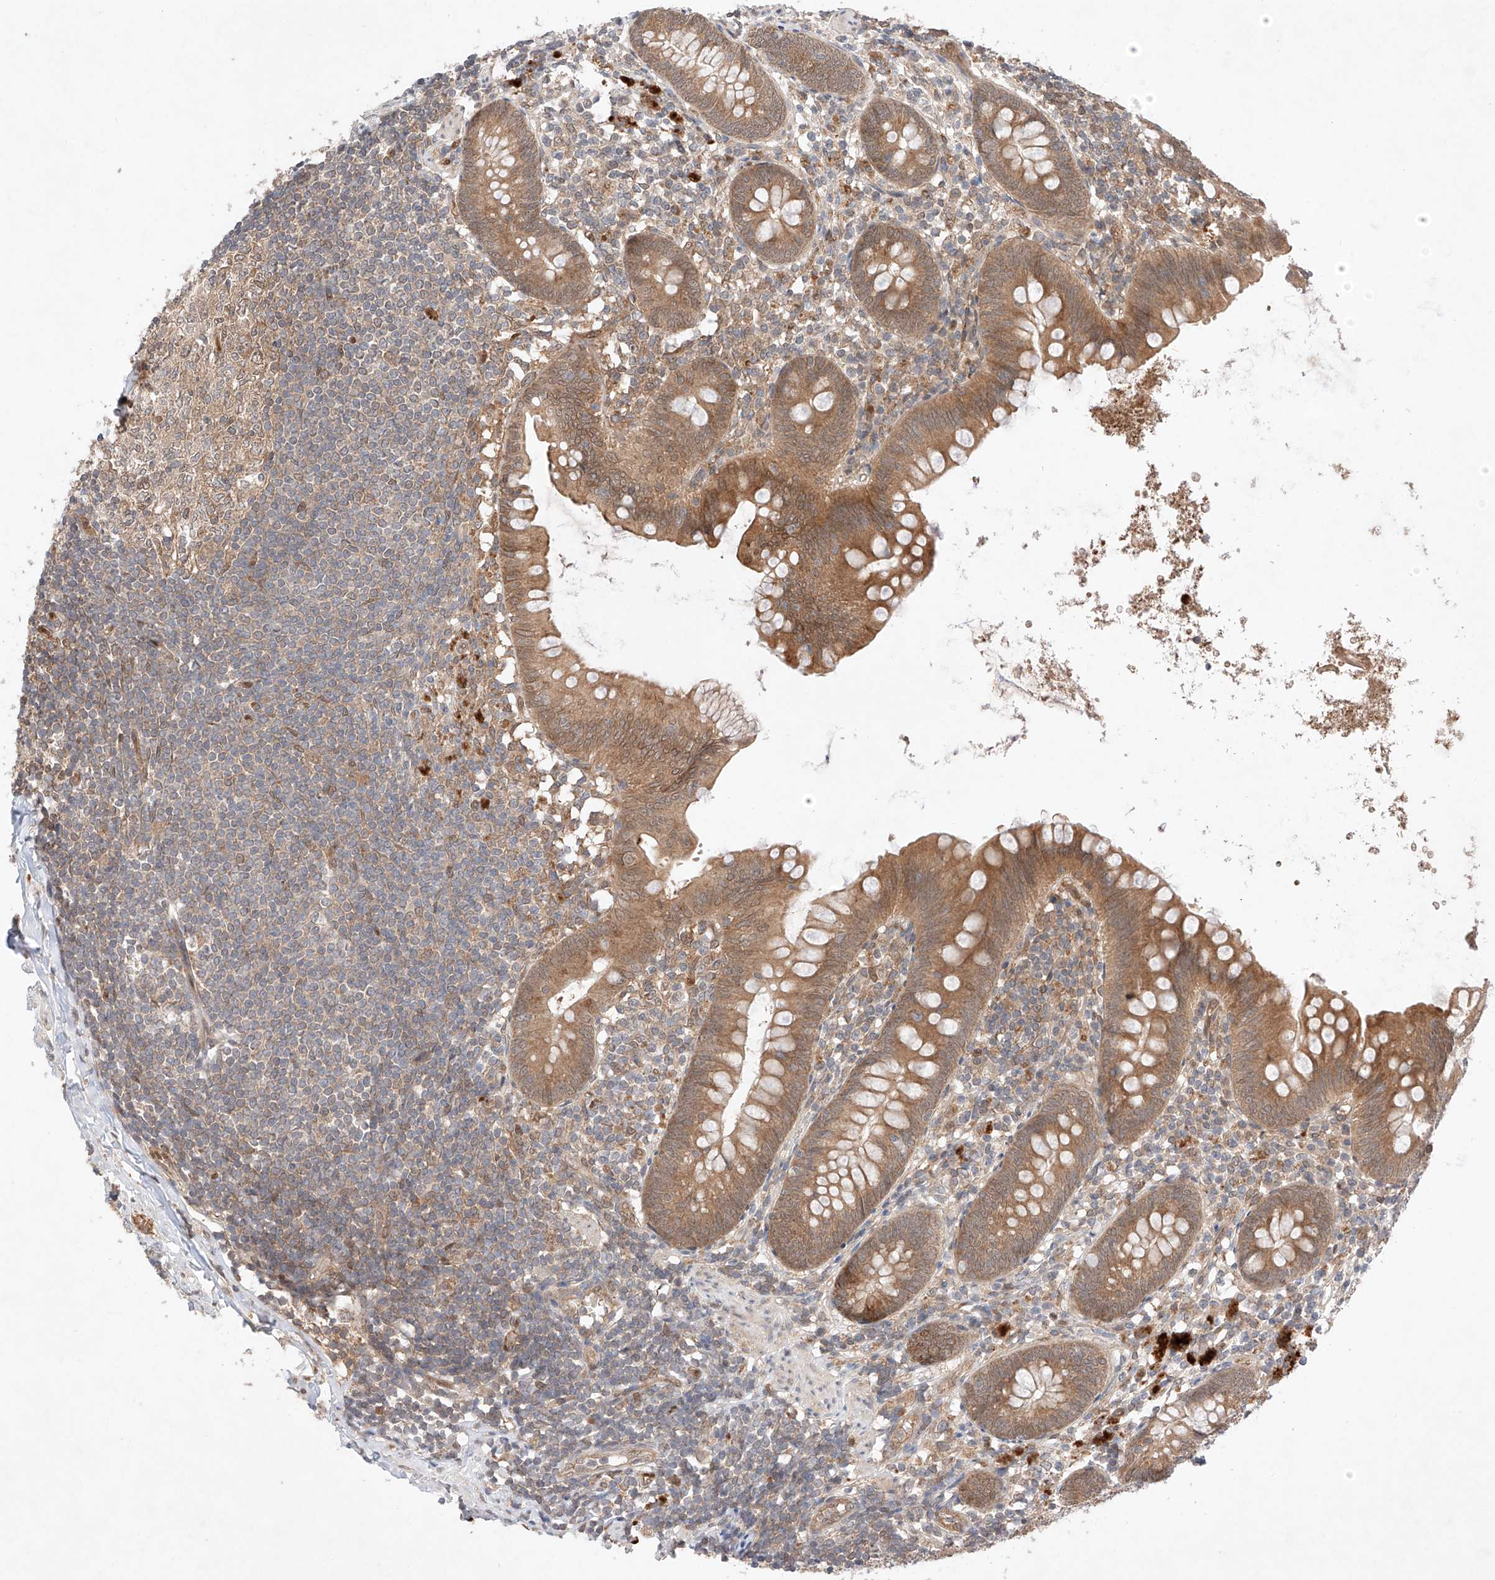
{"staining": {"intensity": "moderate", "quantity": ">75%", "location": "cytoplasmic/membranous"}, "tissue": "appendix", "cell_type": "Glandular cells", "image_type": "normal", "snomed": [{"axis": "morphology", "description": "Normal tissue, NOS"}, {"axis": "topography", "description": "Appendix"}], "caption": "A high-resolution histopathology image shows immunohistochemistry (IHC) staining of unremarkable appendix, which shows moderate cytoplasmic/membranous positivity in approximately >75% of glandular cells.", "gene": "ZNF124", "patient": {"sex": "female", "age": 62}}